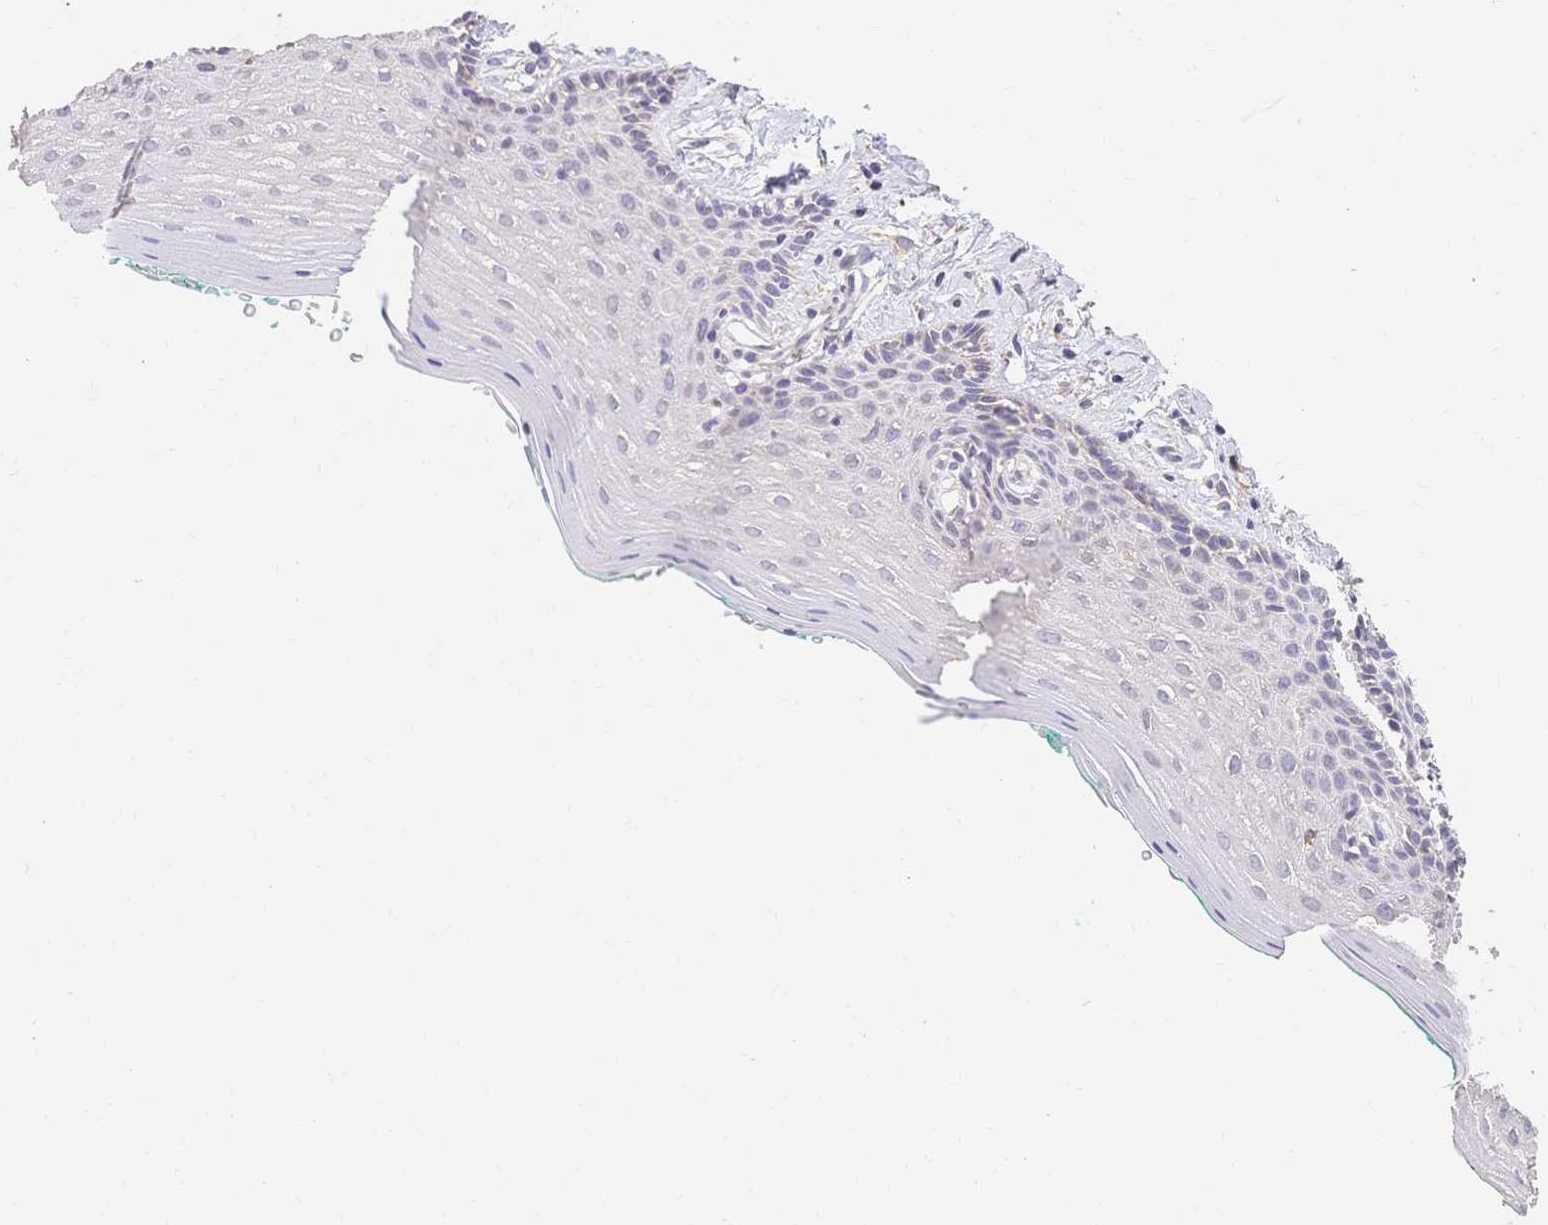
{"staining": {"intensity": "negative", "quantity": "none", "location": "none"}, "tissue": "vagina", "cell_type": "Squamous epithelial cells", "image_type": "normal", "snomed": [{"axis": "morphology", "description": "Normal tissue, NOS"}, {"axis": "topography", "description": "Vagina"}], "caption": "High power microscopy image of an immunohistochemistry (IHC) photomicrograph of benign vagina, revealing no significant positivity in squamous epithelial cells. The staining is performed using DAB (3,3'-diaminobenzidine) brown chromogen with nuclei counter-stained in using hematoxylin.", "gene": "HS3ST5", "patient": {"sex": "female", "age": 42}}